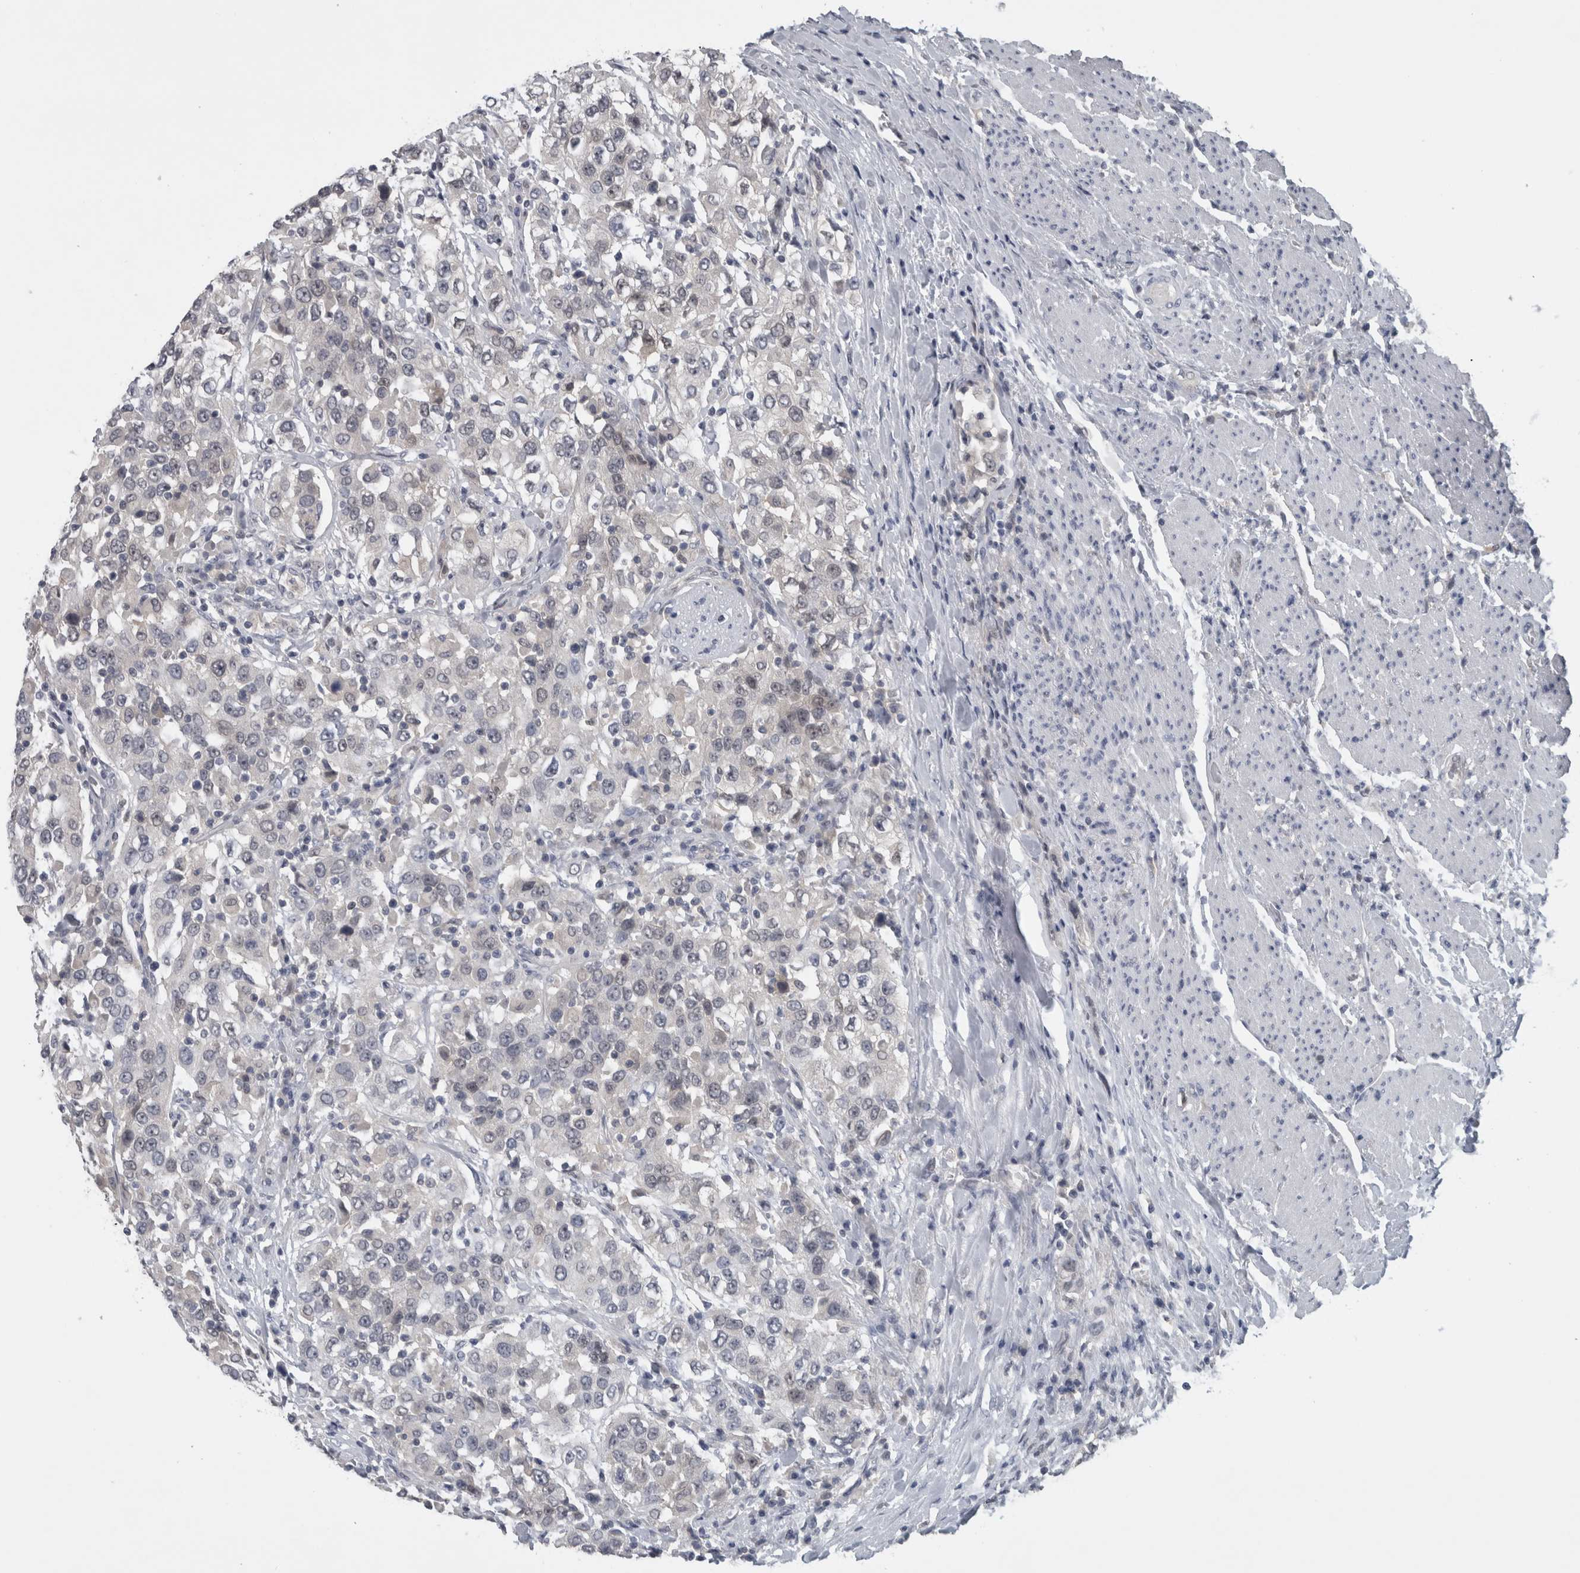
{"staining": {"intensity": "negative", "quantity": "none", "location": "none"}, "tissue": "urothelial cancer", "cell_type": "Tumor cells", "image_type": "cancer", "snomed": [{"axis": "morphology", "description": "Urothelial carcinoma, High grade"}, {"axis": "topography", "description": "Urinary bladder"}], "caption": "The micrograph shows no significant positivity in tumor cells of urothelial cancer.", "gene": "NAPRT", "patient": {"sex": "female", "age": 80}}